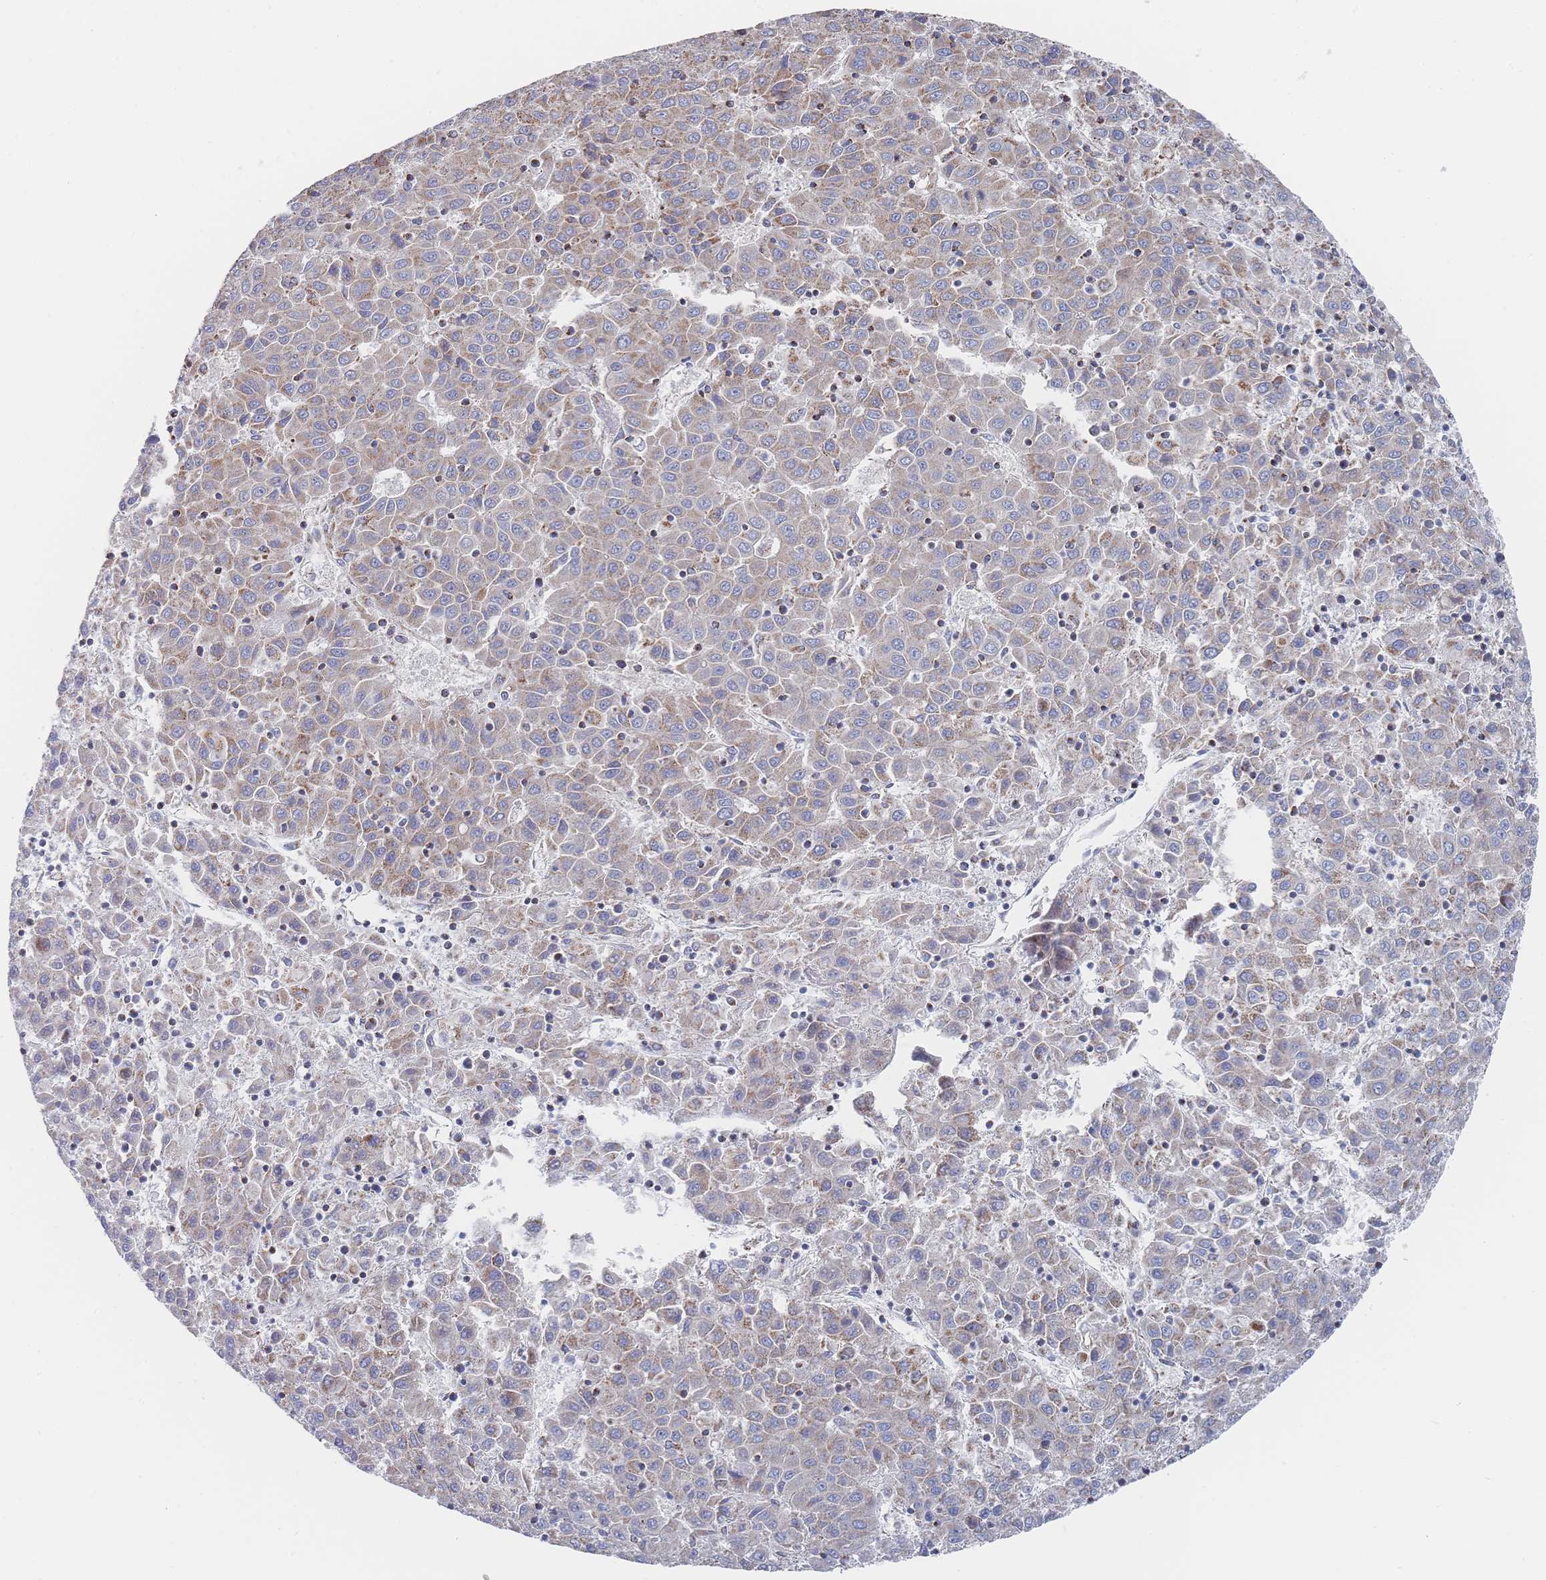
{"staining": {"intensity": "weak", "quantity": "25%-75%", "location": "cytoplasmic/membranous"}, "tissue": "liver cancer", "cell_type": "Tumor cells", "image_type": "cancer", "snomed": [{"axis": "morphology", "description": "Carcinoma, Hepatocellular, NOS"}, {"axis": "topography", "description": "Liver"}], "caption": "A micrograph of liver cancer stained for a protein demonstrates weak cytoplasmic/membranous brown staining in tumor cells.", "gene": "IKZF4", "patient": {"sex": "female", "age": 53}}